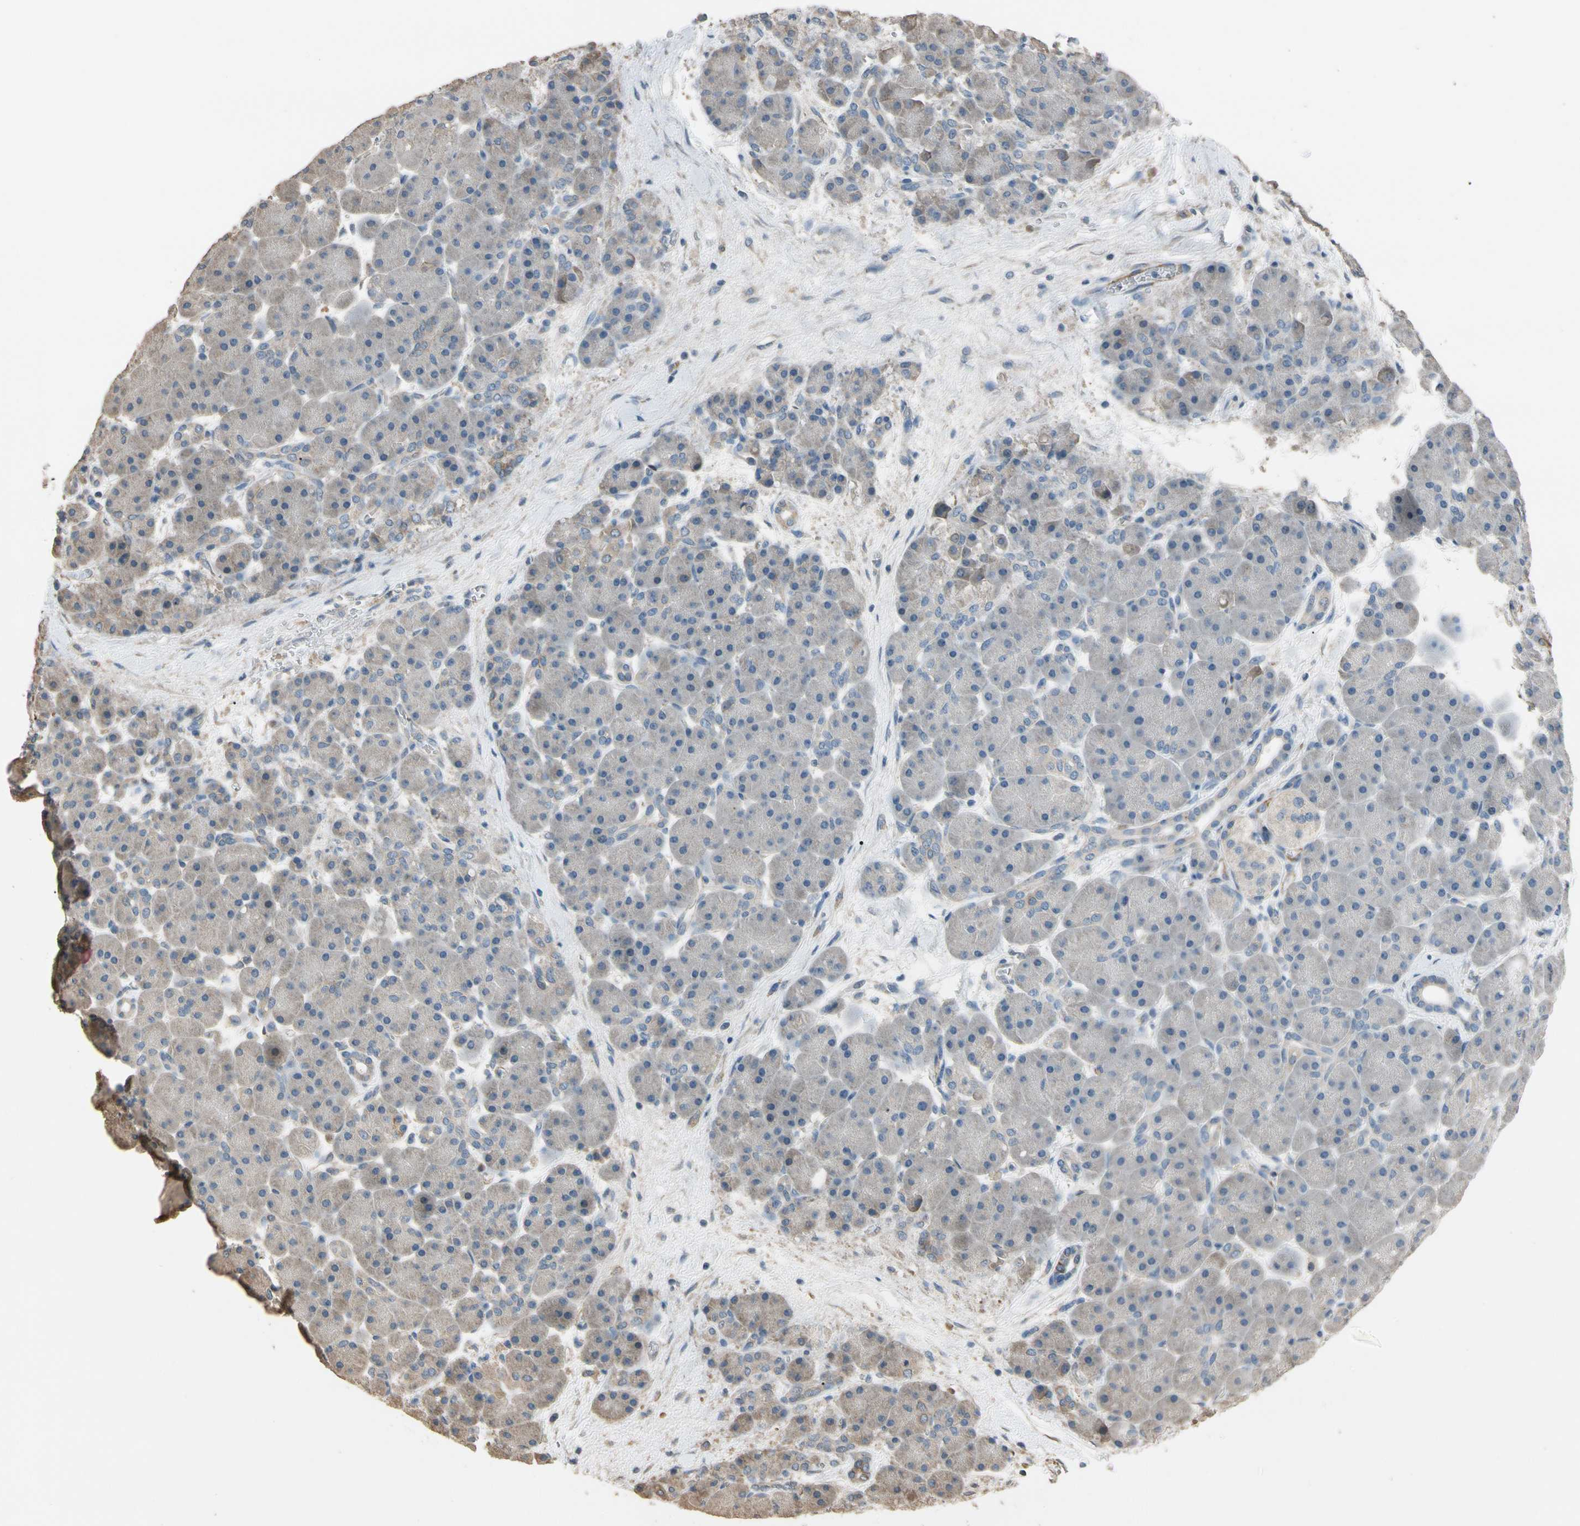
{"staining": {"intensity": "weak", "quantity": "25%-75%", "location": "cytoplasmic/membranous"}, "tissue": "pancreas", "cell_type": "Exocrine glandular cells", "image_type": "normal", "snomed": [{"axis": "morphology", "description": "Normal tissue, NOS"}, {"axis": "topography", "description": "Pancreas"}], "caption": "IHC image of benign pancreas stained for a protein (brown), which demonstrates low levels of weak cytoplasmic/membranous positivity in approximately 25%-75% of exocrine glandular cells.", "gene": "CDH6", "patient": {"sex": "male", "age": 66}}